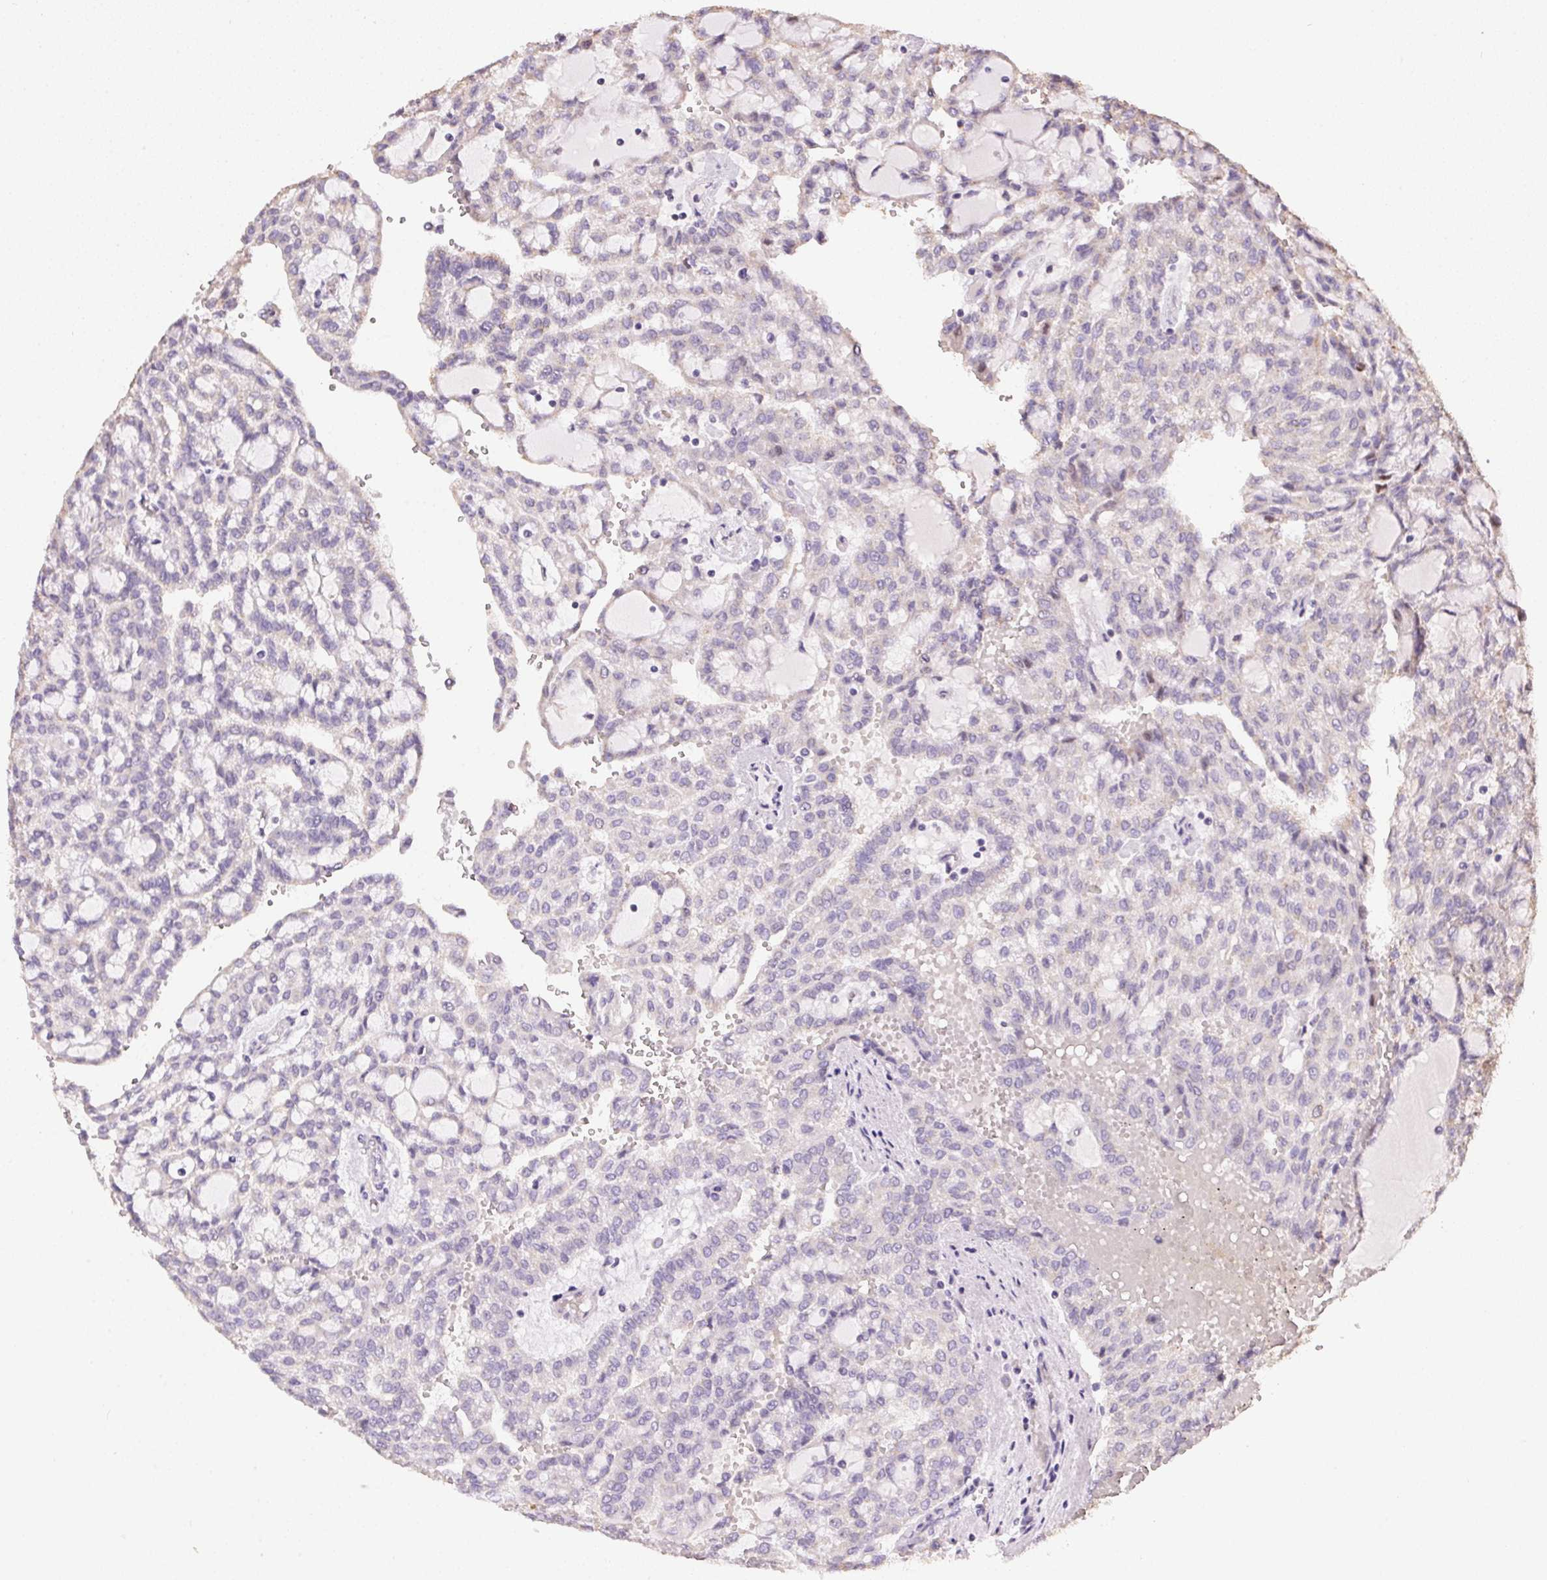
{"staining": {"intensity": "negative", "quantity": "none", "location": "none"}, "tissue": "renal cancer", "cell_type": "Tumor cells", "image_type": "cancer", "snomed": [{"axis": "morphology", "description": "Adenocarcinoma, NOS"}, {"axis": "topography", "description": "Kidney"}], "caption": "This is a micrograph of IHC staining of renal adenocarcinoma, which shows no expression in tumor cells. Nuclei are stained in blue.", "gene": "SPACA9", "patient": {"sex": "male", "age": 63}}